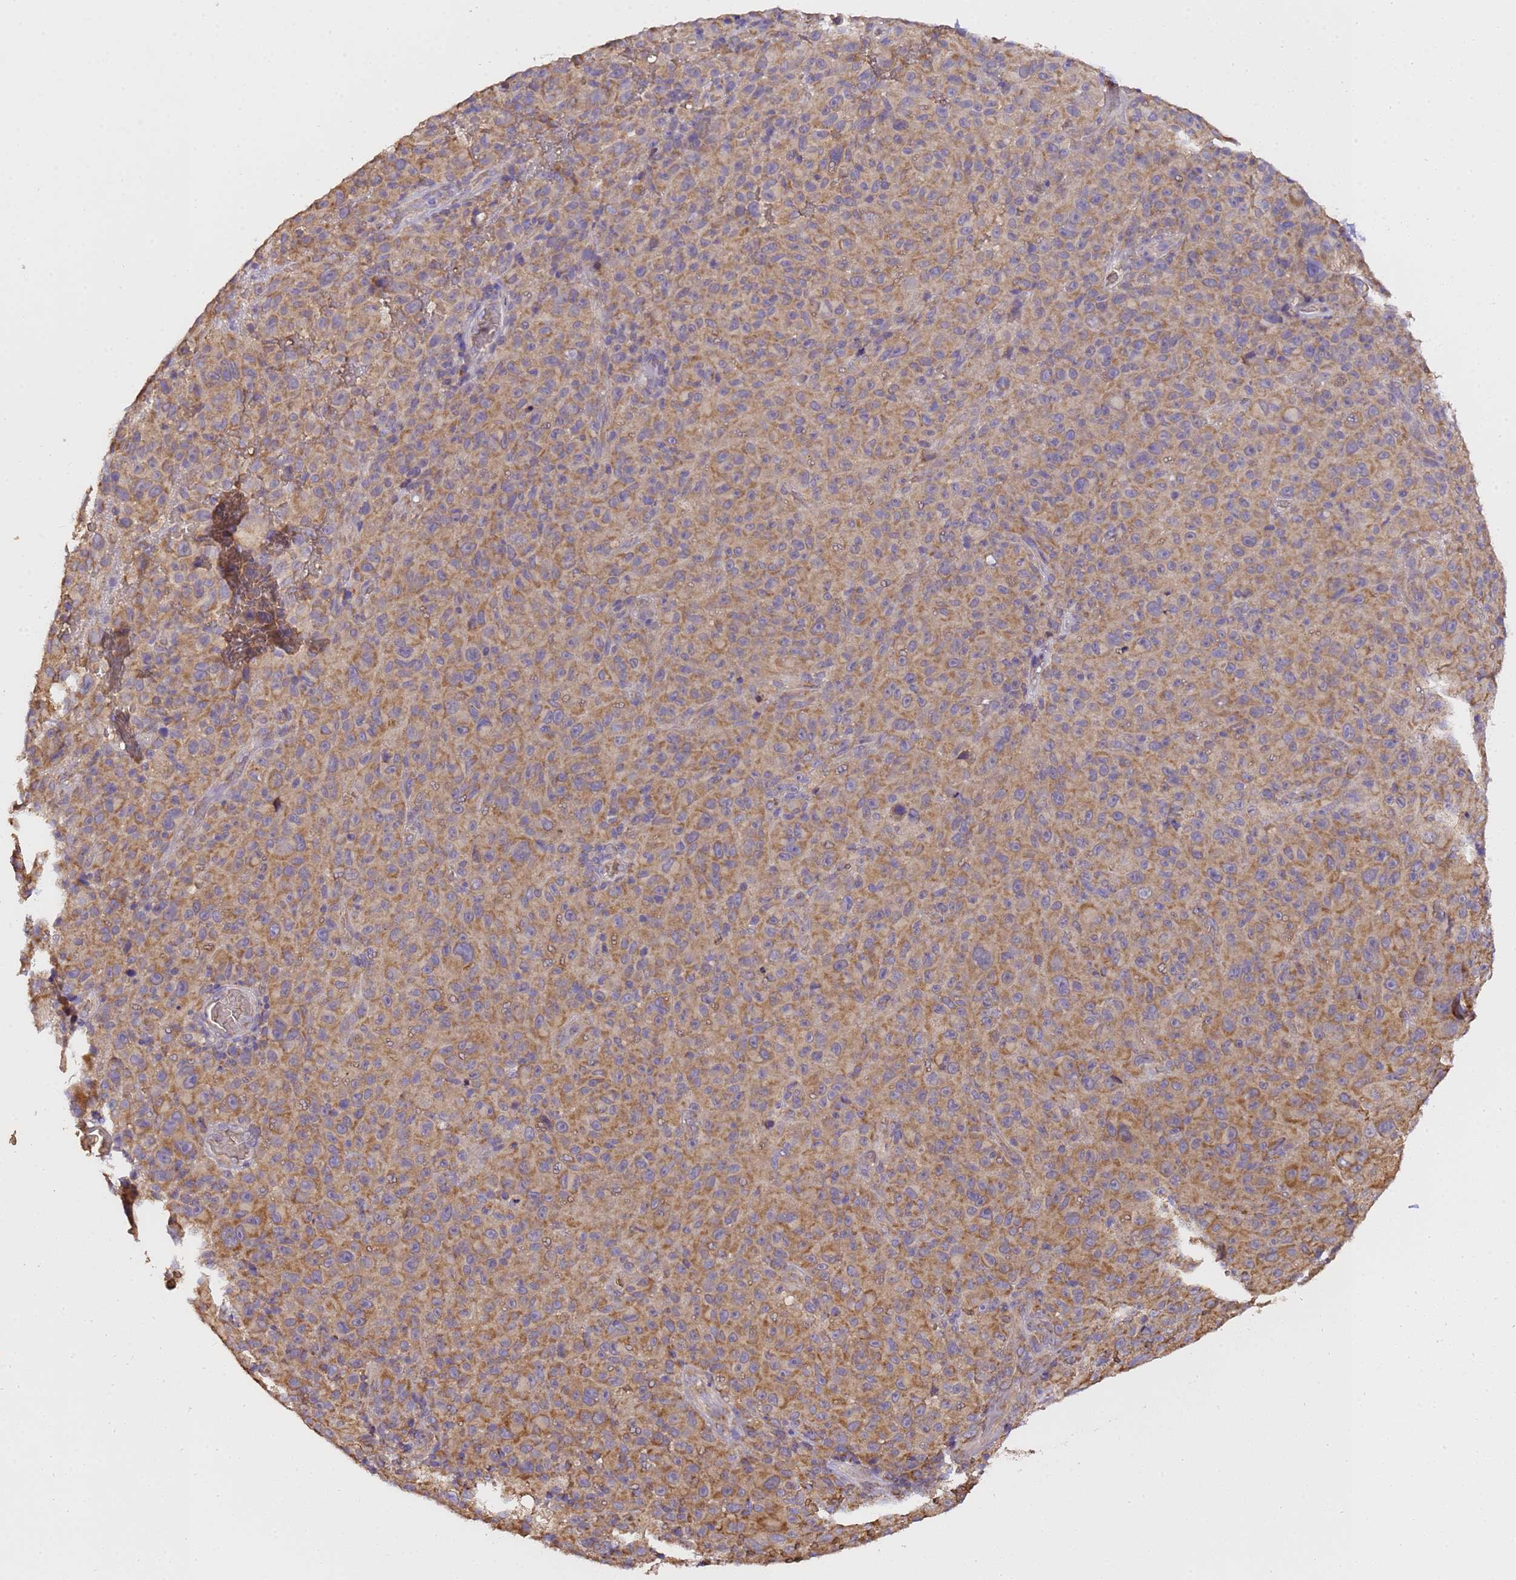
{"staining": {"intensity": "moderate", "quantity": ">75%", "location": "cytoplasmic/membranous"}, "tissue": "melanoma", "cell_type": "Tumor cells", "image_type": "cancer", "snomed": [{"axis": "morphology", "description": "Malignant melanoma, NOS"}, {"axis": "topography", "description": "Skin"}], "caption": "A micrograph showing moderate cytoplasmic/membranous staining in approximately >75% of tumor cells in malignant melanoma, as visualized by brown immunohistochemical staining.", "gene": "LRRIQ1", "patient": {"sex": "female", "age": 82}}